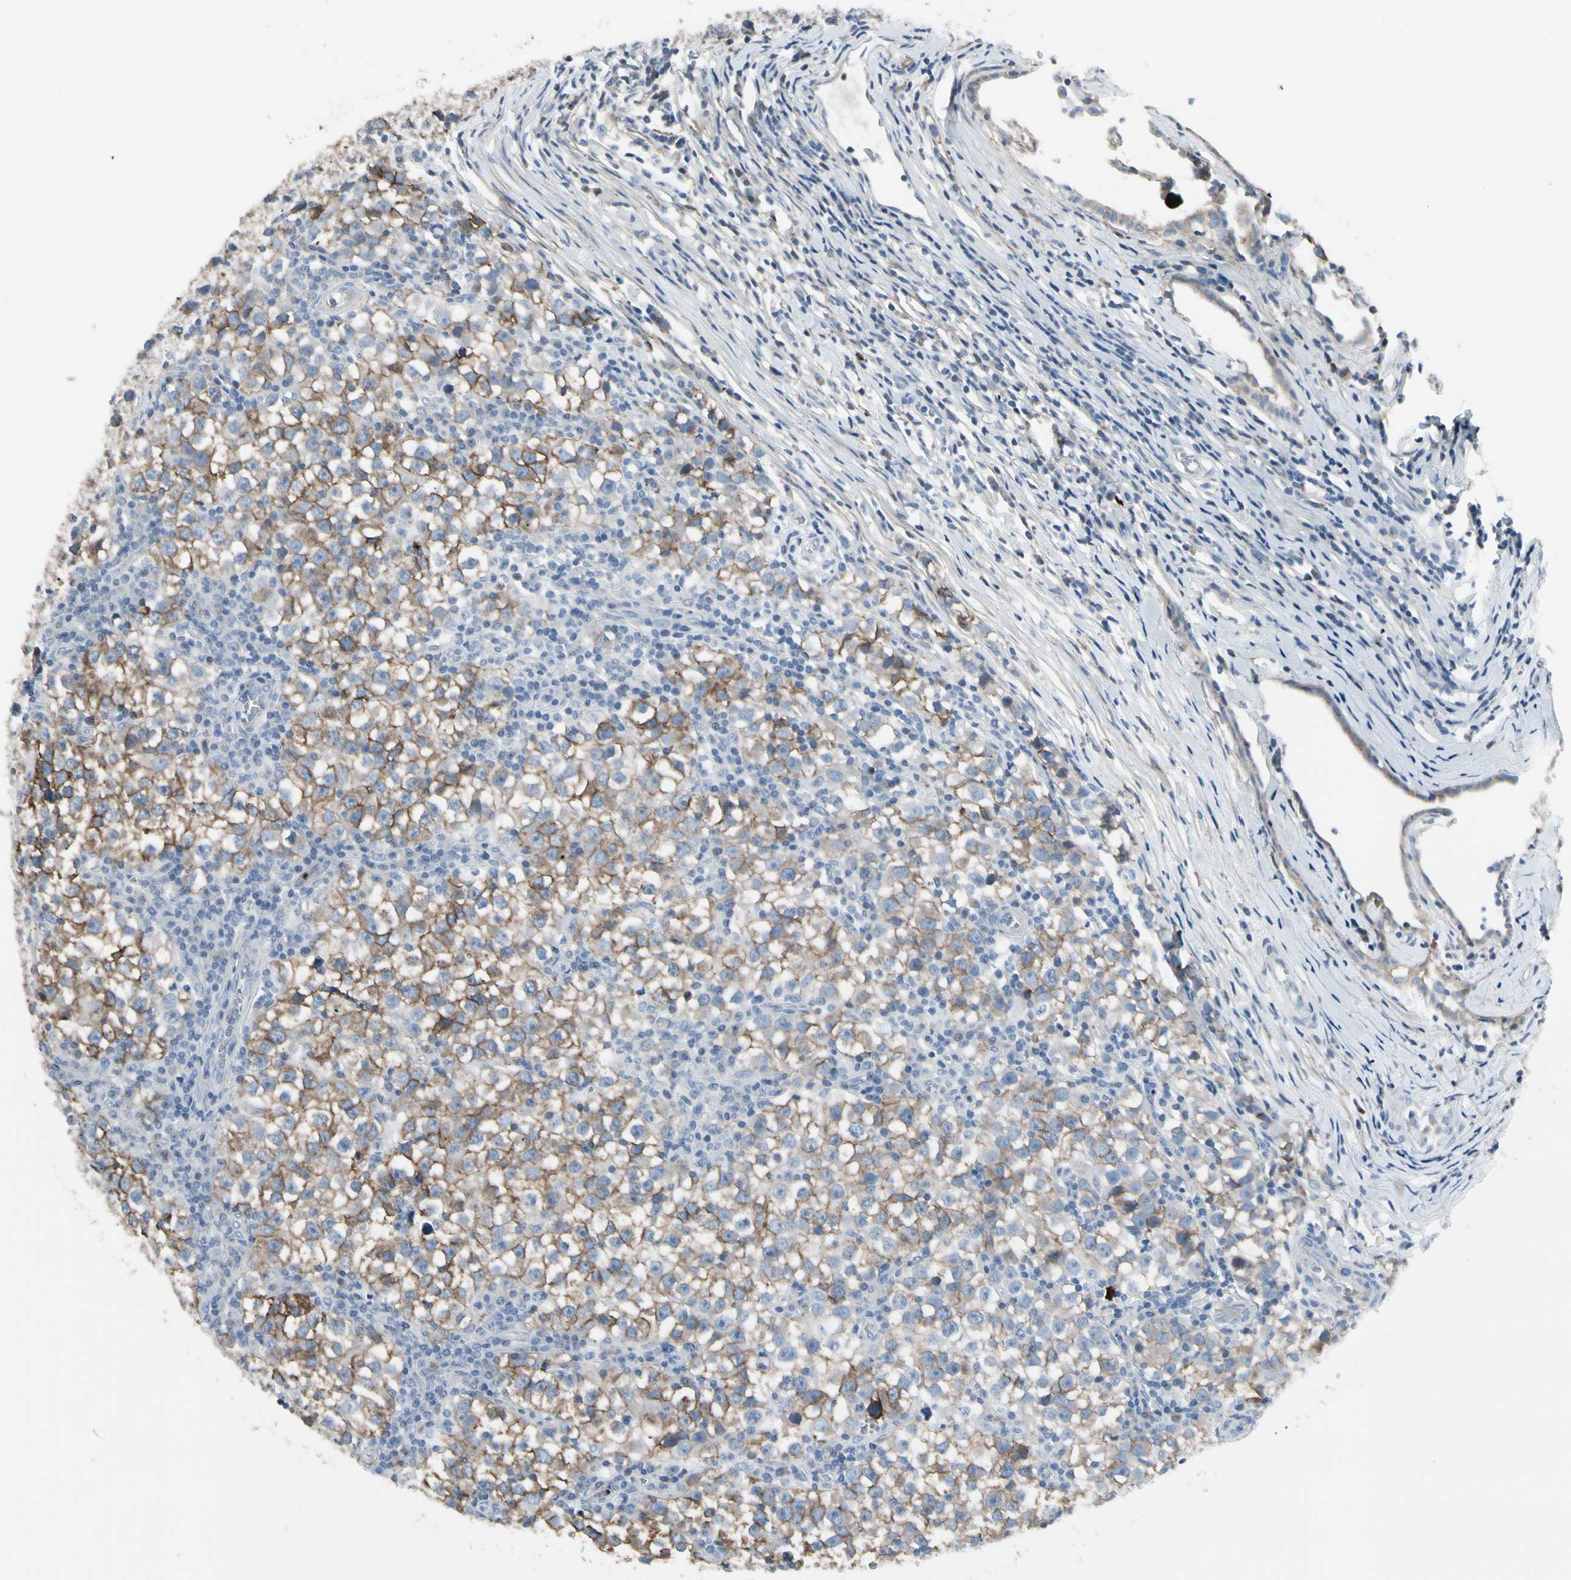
{"staining": {"intensity": "moderate", "quantity": ">75%", "location": "cytoplasmic/membranous"}, "tissue": "testis cancer", "cell_type": "Tumor cells", "image_type": "cancer", "snomed": [{"axis": "morphology", "description": "Seminoma, NOS"}, {"axis": "topography", "description": "Testis"}], "caption": "DAB (3,3'-diaminobenzidine) immunohistochemical staining of human testis cancer displays moderate cytoplasmic/membranous protein expression in approximately >75% of tumor cells.", "gene": "PIGR", "patient": {"sex": "male", "age": 65}}